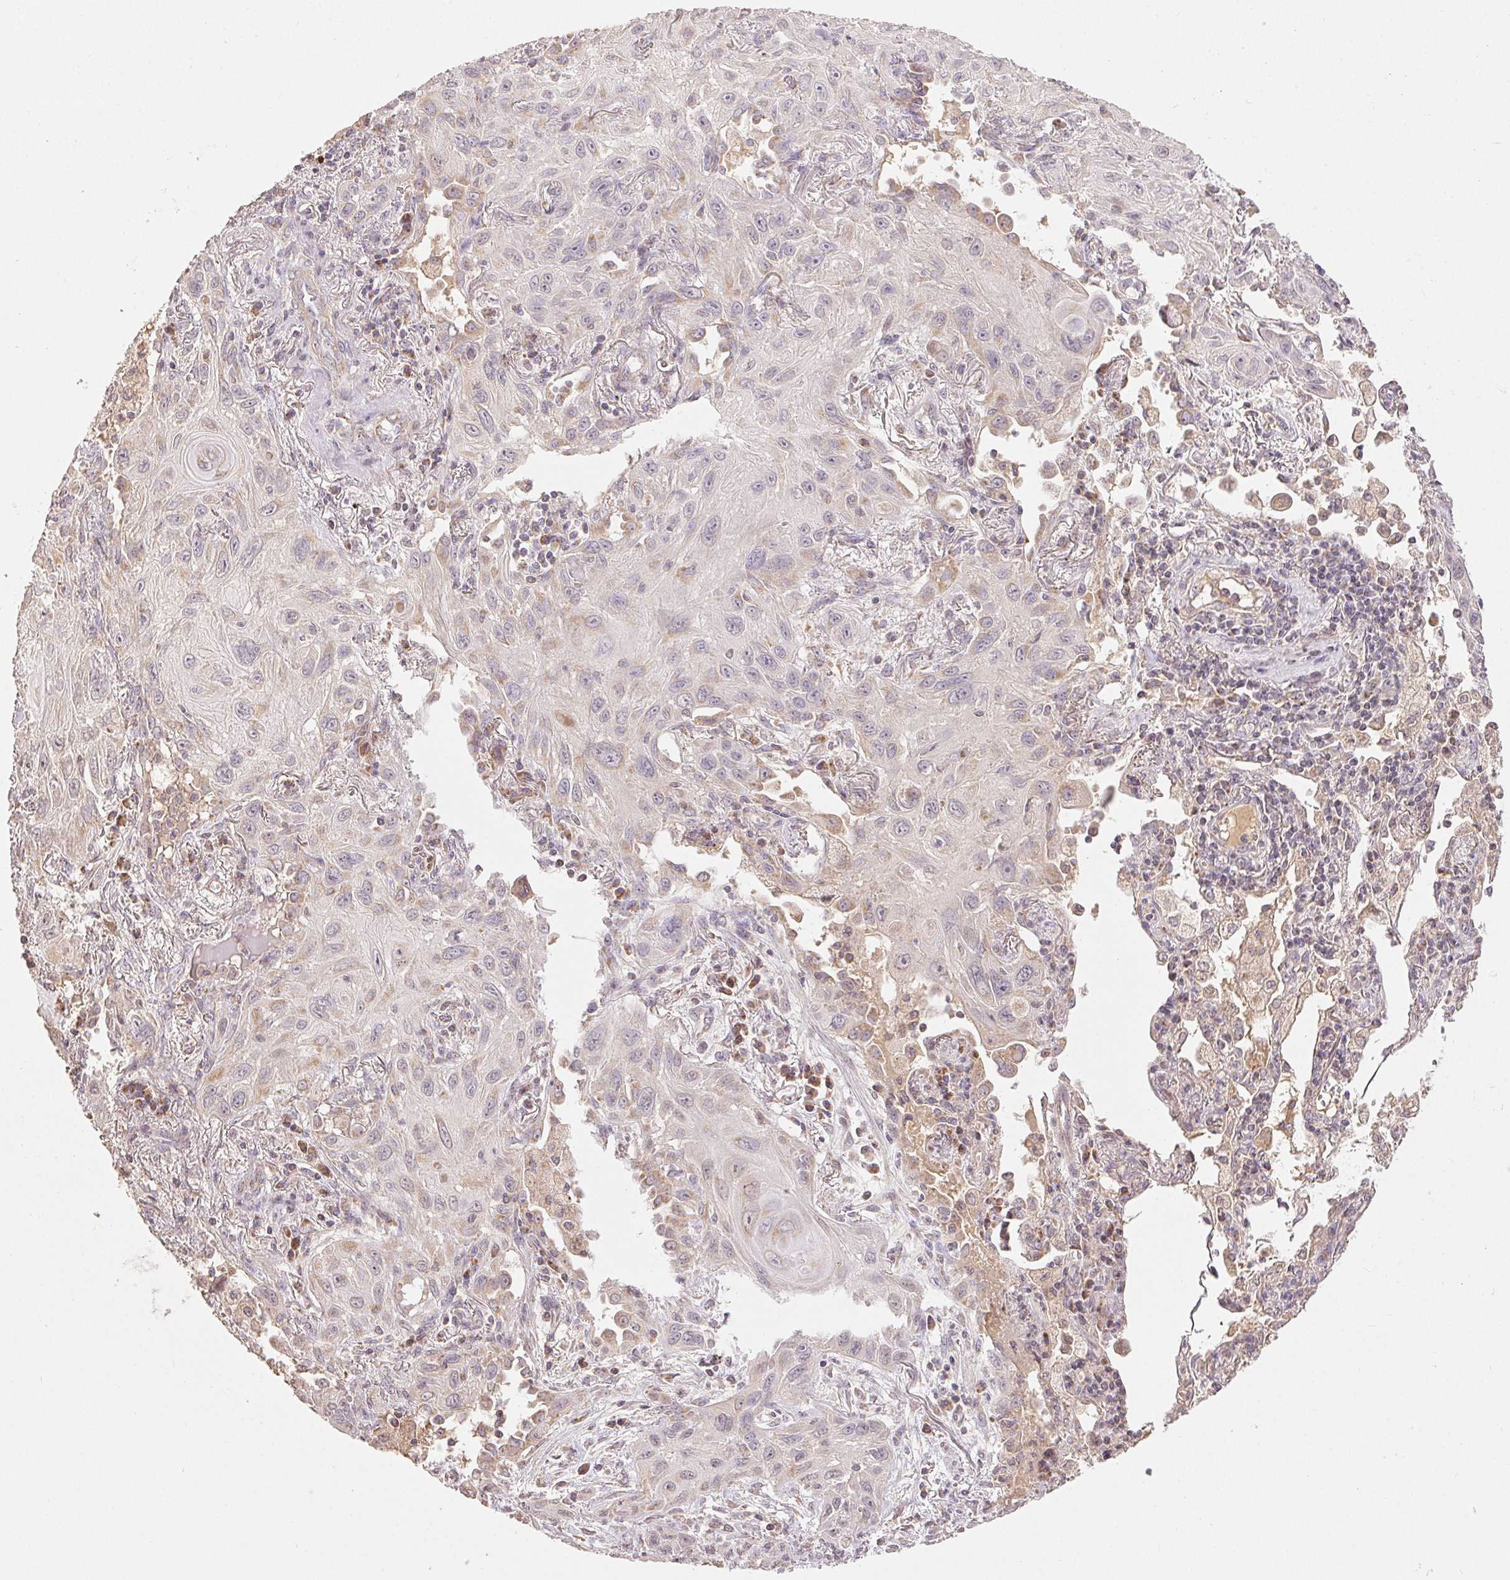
{"staining": {"intensity": "weak", "quantity": "<25%", "location": "cytoplasmic/membranous"}, "tissue": "lung cancer", "cell_type": "Tumor cells", "image_type": "cancer", "snomed": [{"axis": "morphology", "description": "Squamous cell carcinoma, NOS"}, {"axis": "topography", "description": "Lung"}], "caption": "Immunohistochemistry (IHC) image of human squamous cell carcinoma (lung) stained for a protein (brown), which demonstrates no expression in tumor cells.", "gene": "CLASP1", "patient": {"sex": "male", "age": 79}}